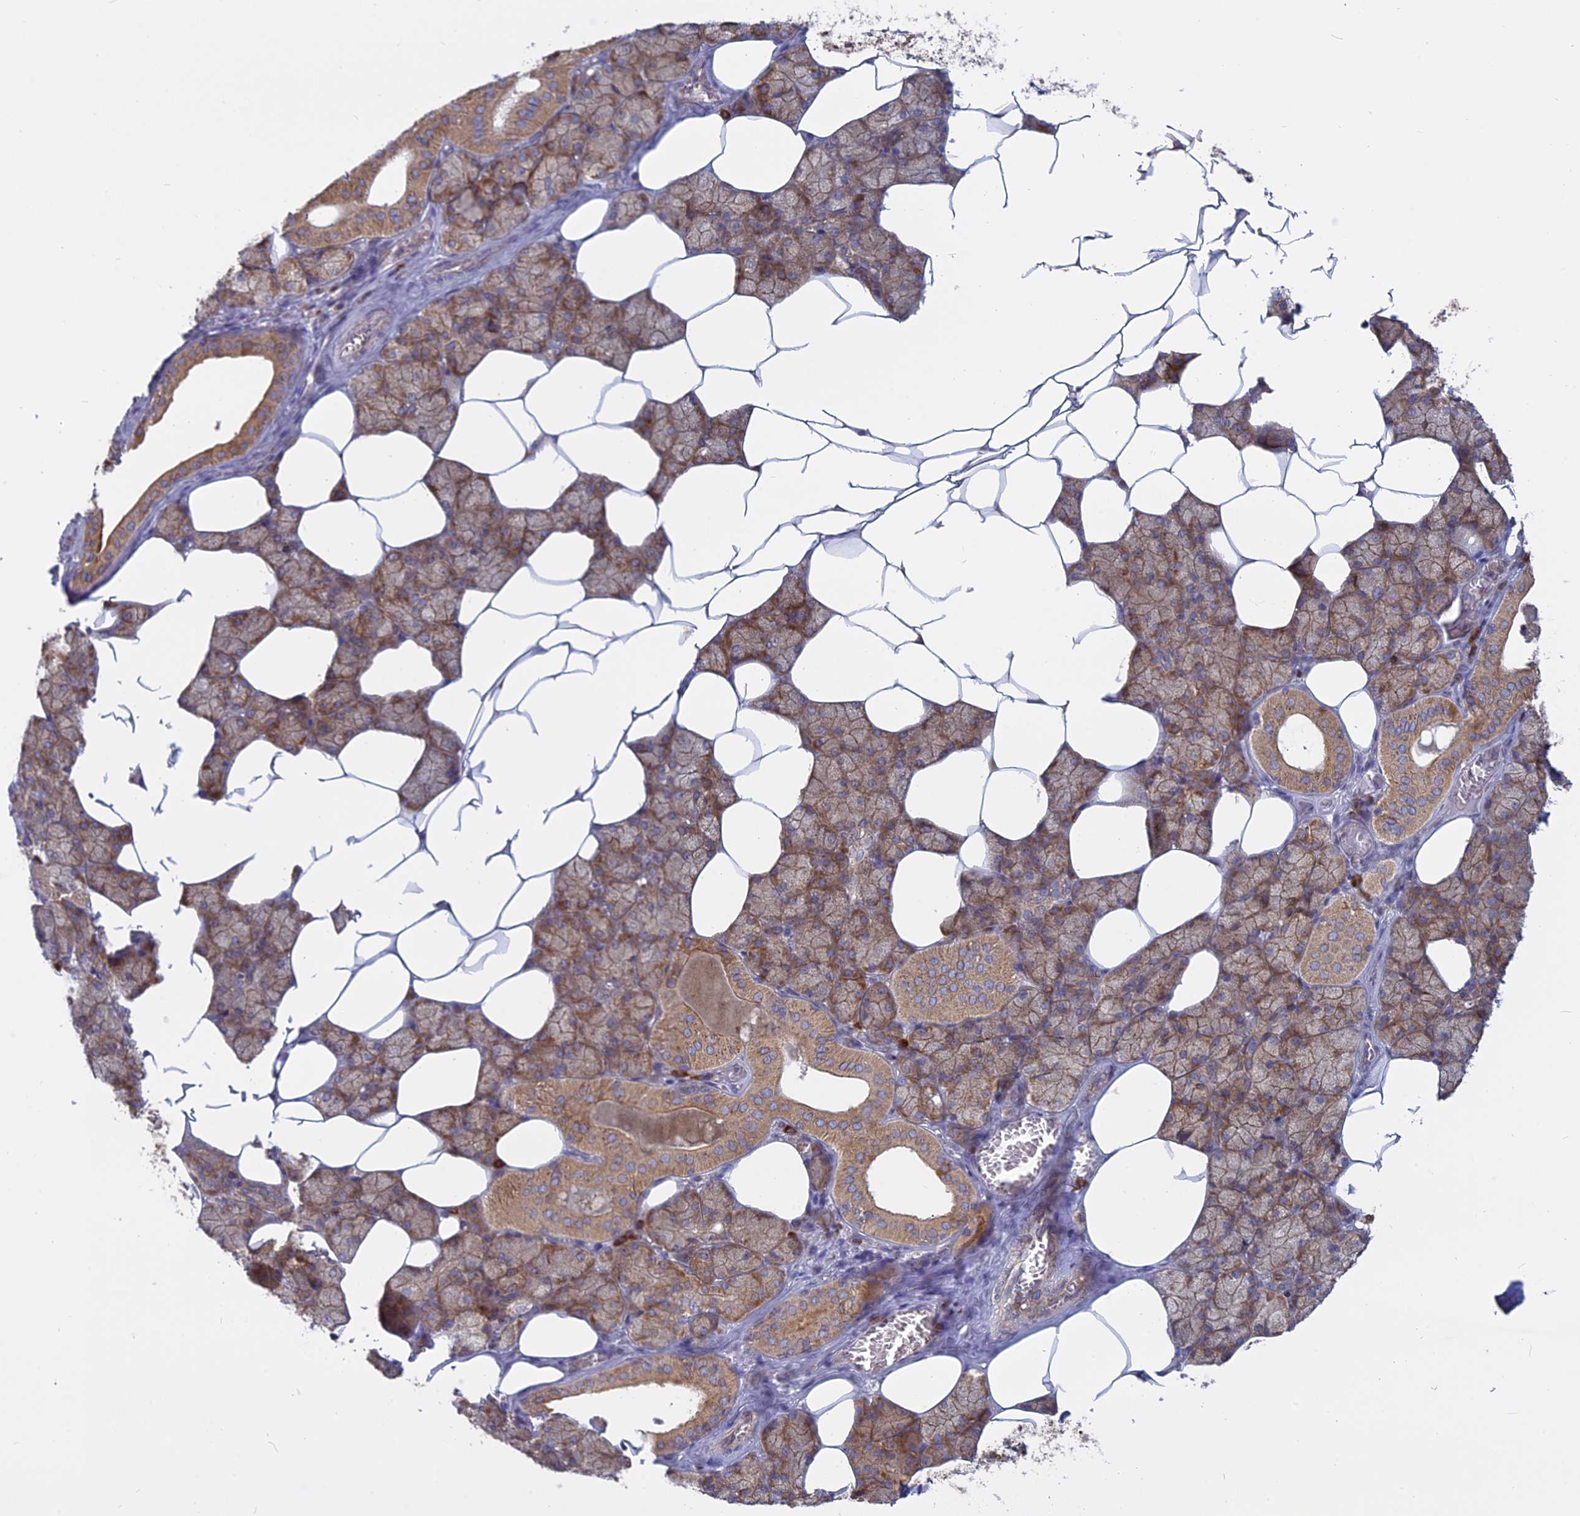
{"staining": {"intensity": "moderate", "quantity": ">75%", "location": "cytoplasmic/membranous"}, "tissue": "salivary gland", "cell_type": "Glandular cells", "image_type": "normal", "snomed": [{"axis": "morphology", "description": "Normal tissue, NOS"}, {"axis": "topography", "description": "Salivary gland"}], "caption": "Human salivary gland stained for a protein (brown) reveals moderate cytoplasmic/membranous positive expression in approximately >75% of glandular cells.", "gene": "TMEM208", "patient": {"sex": "male", "age": 62}}